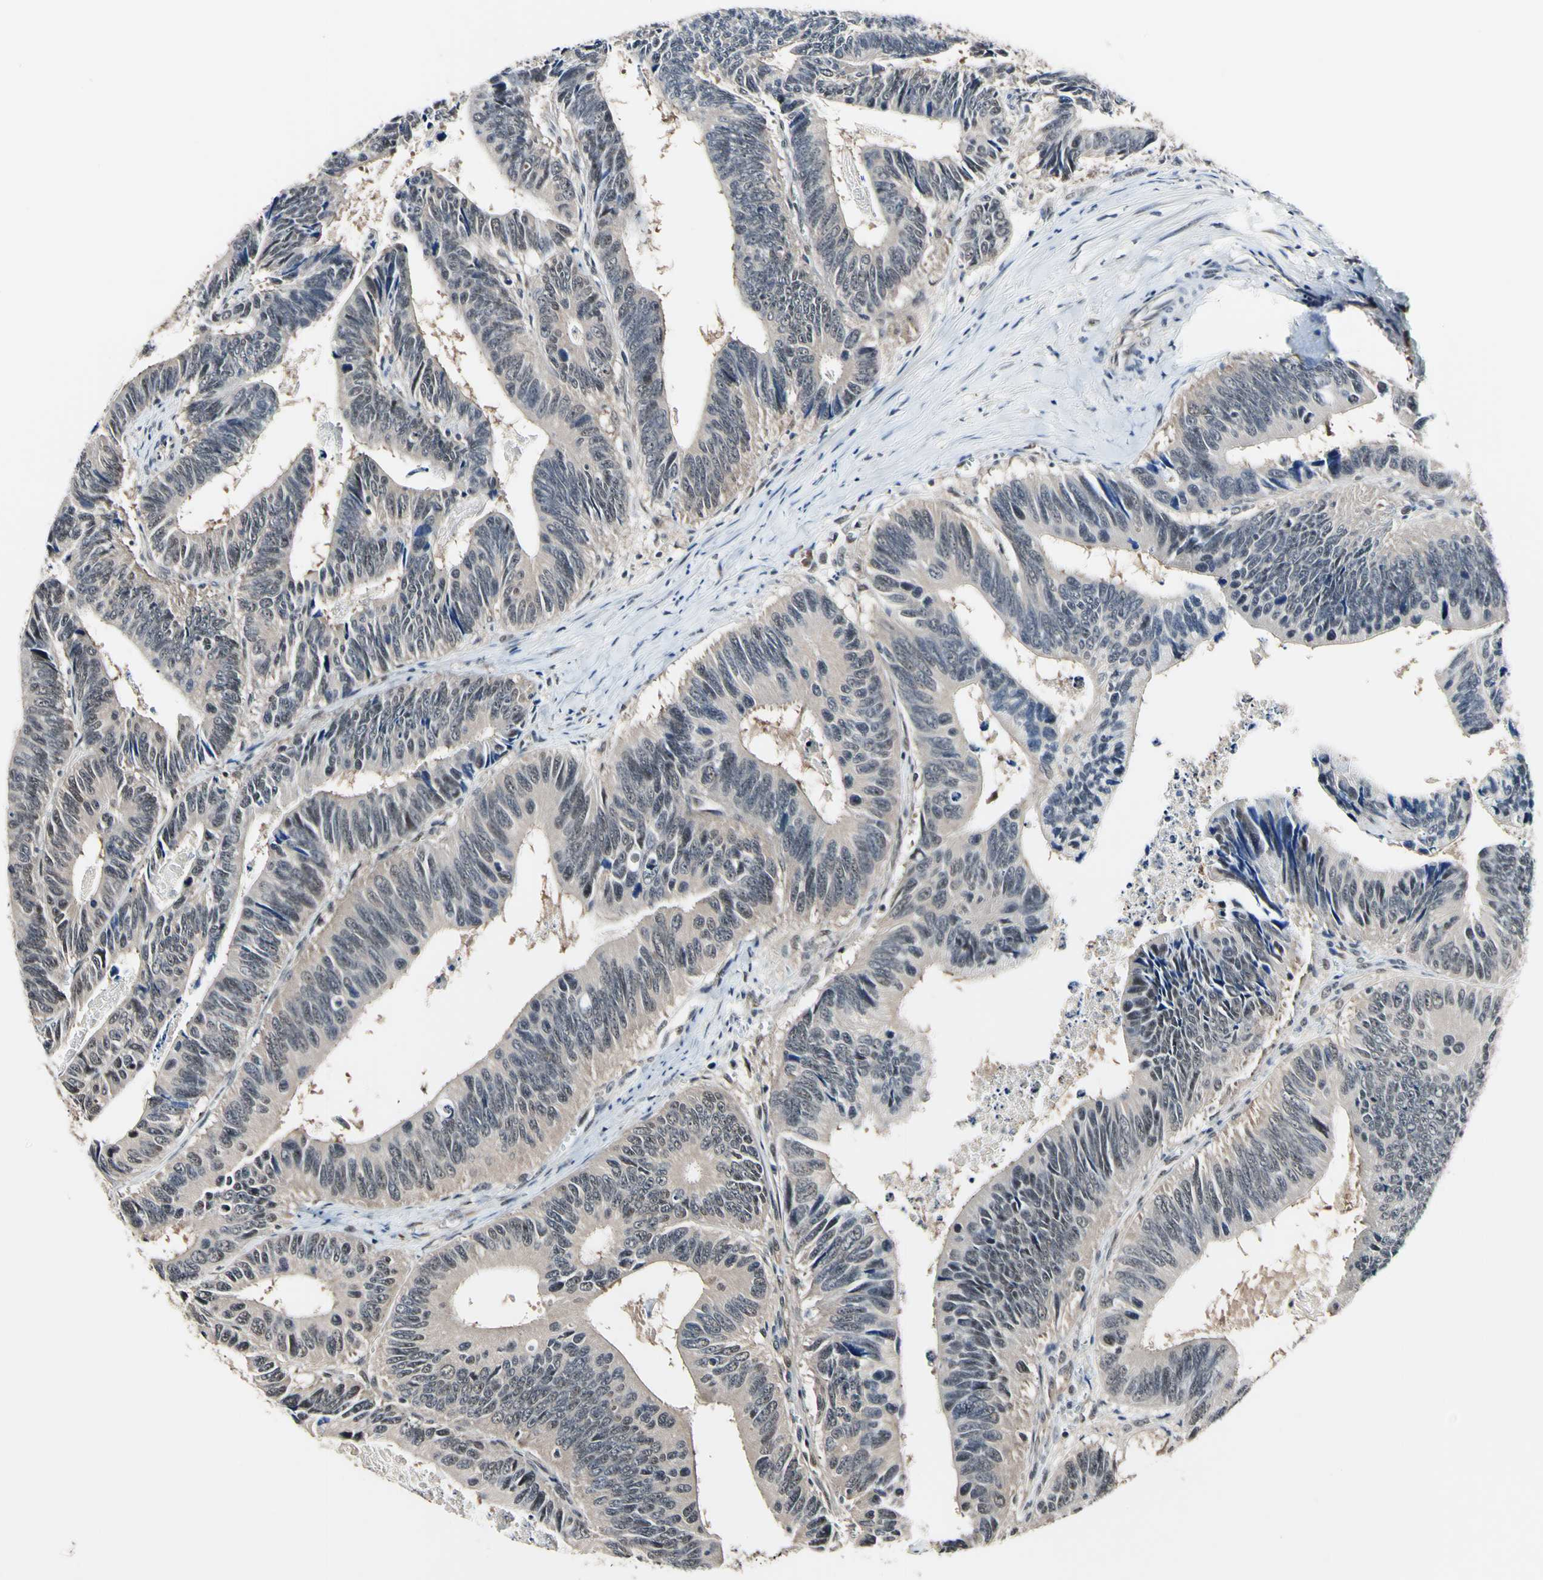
{"staining": {"intensity": "weak", "quantity": ">75%", "location": "cytoplasmic/membranous"}, "tissue": "colorectal cancer", "cell_type": "Tumor cells", "image_type": "cancer", "snomed": [{"axis": "morphology", "description": "Adenocarcinoma, NOS"}, {"axis": "topography", "description": "Colon"}], "caption": "Adenocarcinoma (colorectal) stained with DAB (3,3'-diaminobenzidine) immunohistochemistry (IHC) exhibits low levels of weak cytoplasmic/membranous staining in approximately >75% of tumor cells.", "gene": "PSMD10", "patient": {"sex": "male", "age": 72}}